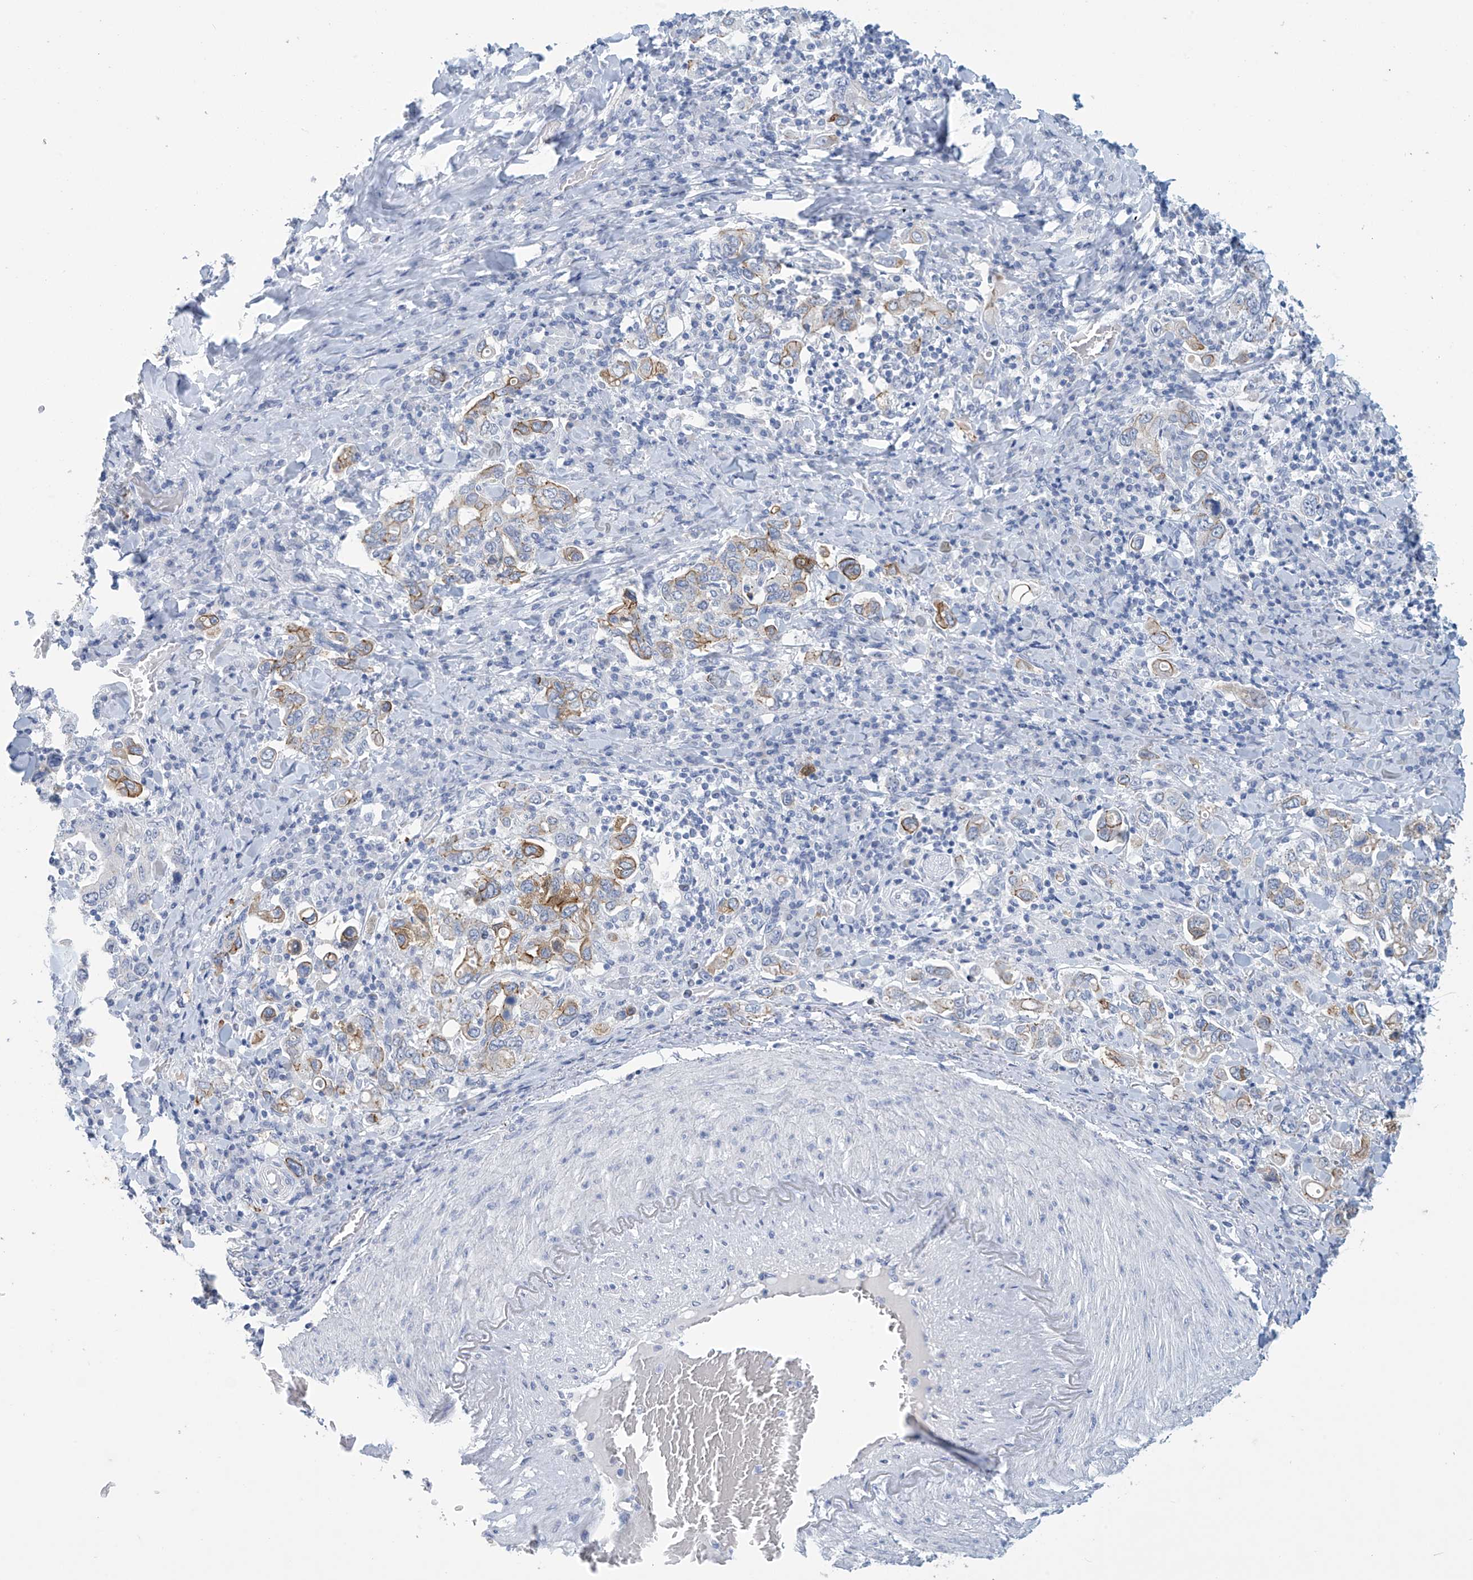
{"staining": {"intensity": "weak", "quantity": ">75%", "location": "cytoplasmic/membranous"}, "tissue": "stomach cancer", "cell_type": "Tumor cells", "image_type": "cancer", "snomed": [{"axis": "morphology", "description": "Adenocarcinoma, NOS"}, {"axis": "topography", "description": "Stomach, upper"}], "caption": "Immunohistochemical staining of human adenocarcinoma (stomach) displays low levels of weak cytoplasmic/membranous staining in approximately >75% of tumor cells.", "gene": "DSP", "patient": {"sex": "male", "age": 62}}